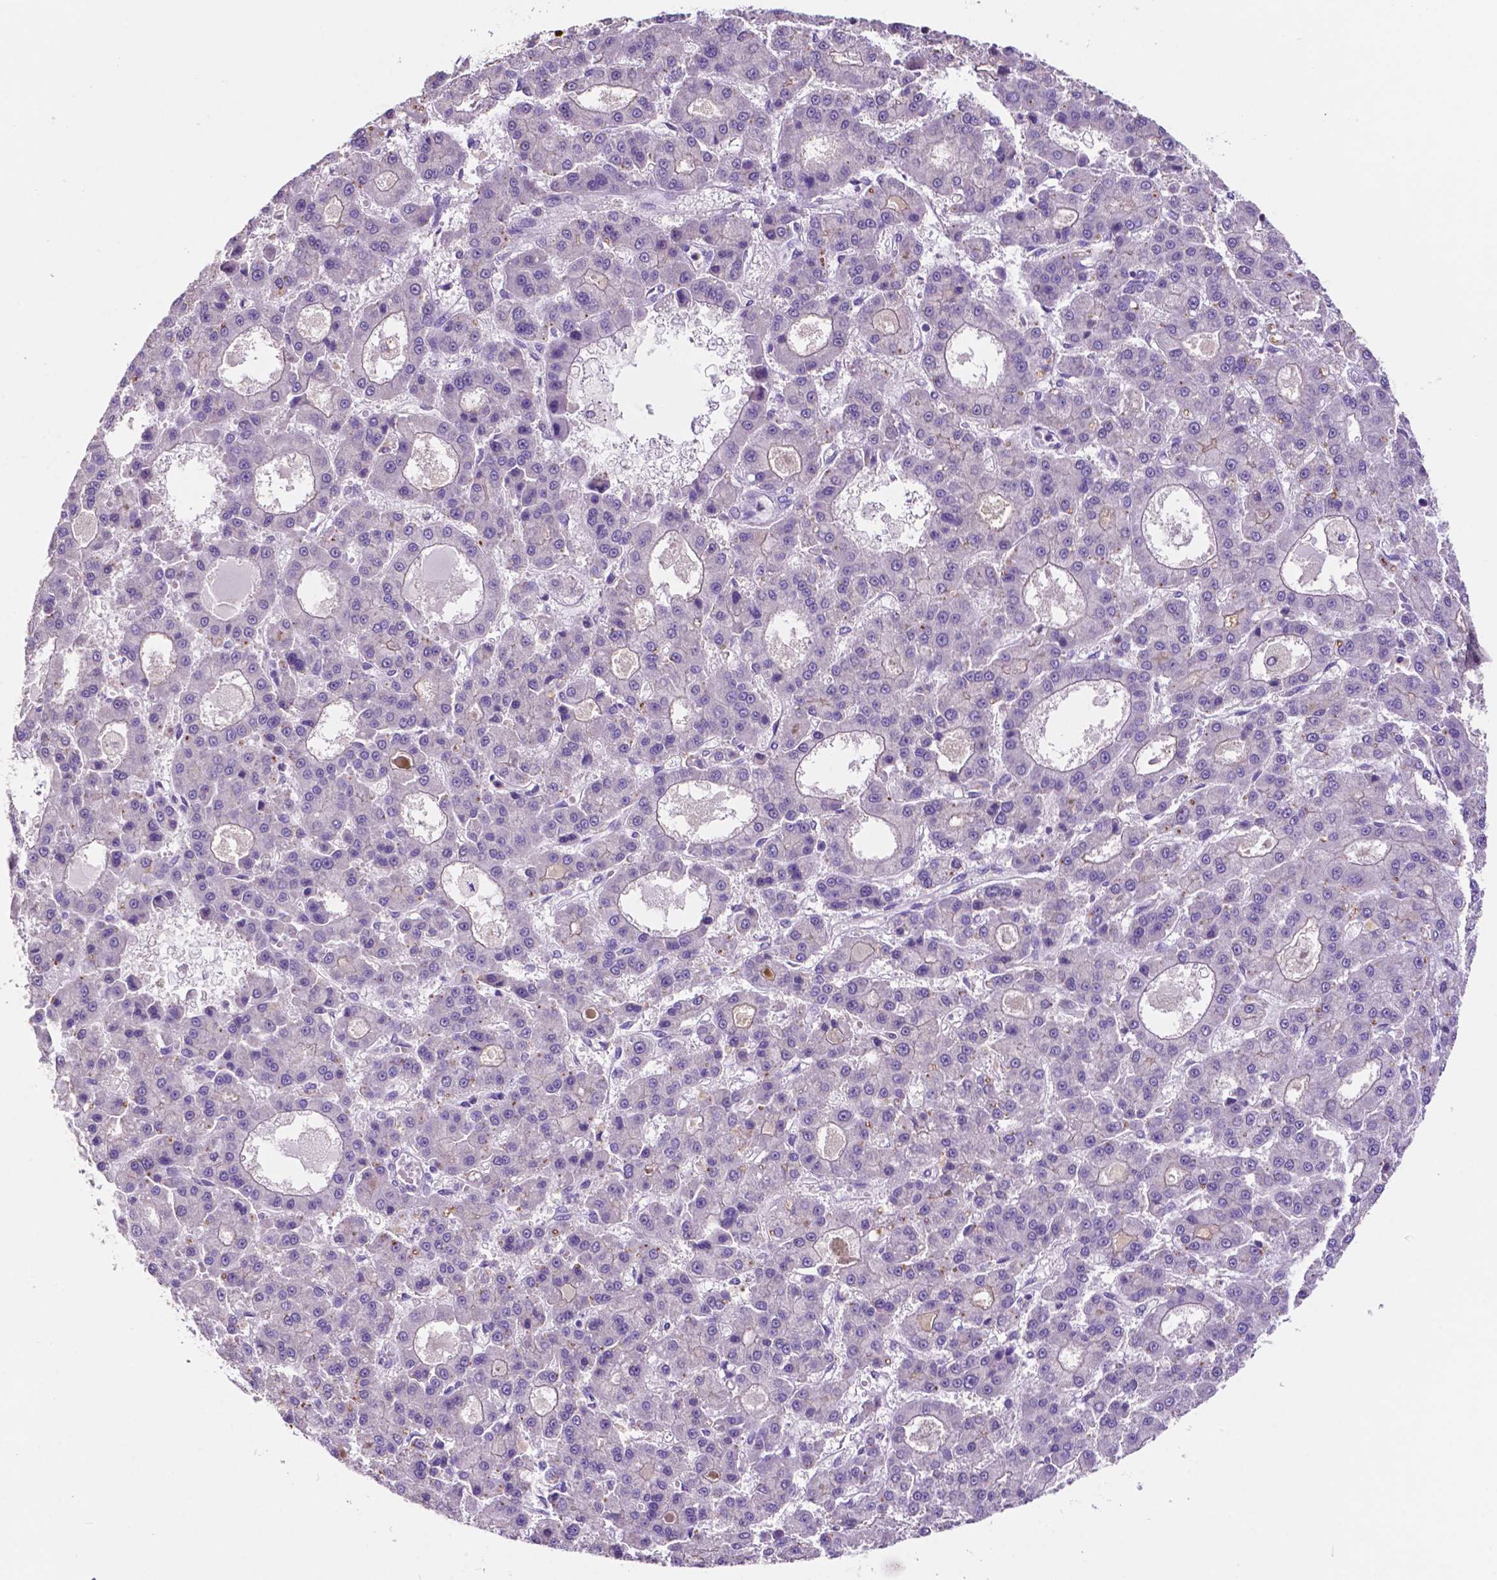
{"staining": {"intensity": "negative", "quantity": "none", "location": "none"}, "tissue": "liver cancer", "cell_type": "Tumor cells", "image_type": "cancer", "snomed": [{"axis": "morphology", "description": "Carcinoma, Hepatocellular, NOS"}, {"axis": "topography", "description": "Liver"}], "caption": "Protein analysis of liver hepatocellular carcinoma shows no significant staining in tumor cells.", "gene": "PRPS2", "patient": {"sex": "male", "age": 70}}